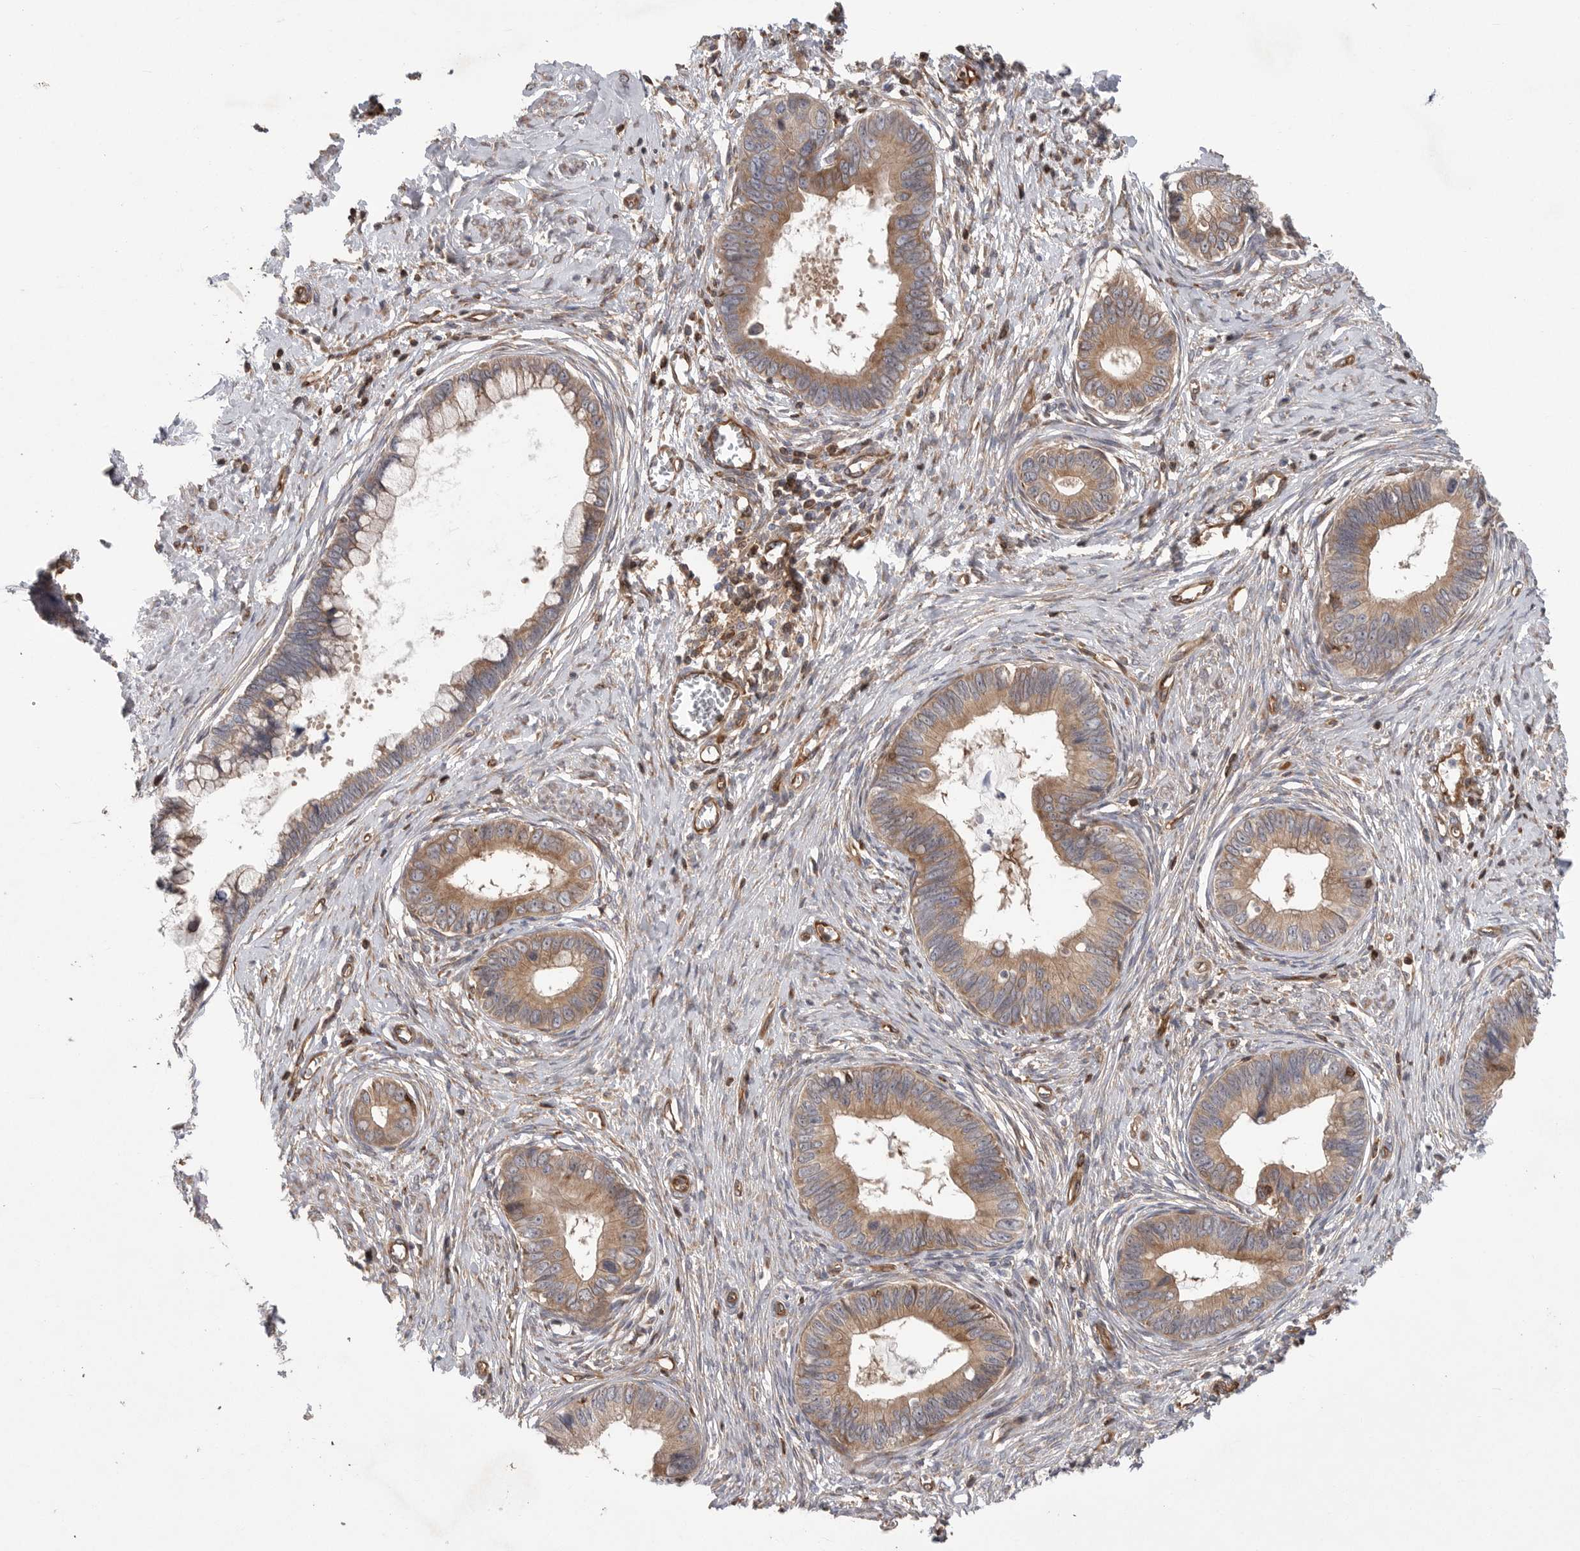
{"staining": {"intensity": "moderate", "quantity": ">75%", "location": "cytoplasmic/membranous"}, "tissue": "cervical cancer", "cell_type": "Tumor cells", "image_type": "cancer", "snomed": [{"axis": "morphology", "description": "Adenocarcinoma, NOS"}, {"axis": "topography", "description": "Cervix"}], "caption": "Tumor cells exhibit medium levels of moderate cytoplasmic/membranous expression in about >75% of cells in human cervical adenocarcinoma. (Brightfield microscopy of DAB IHC at high magnification).", "gene": "PRKCH", "patient": {"sex": "female", "age": 44}}